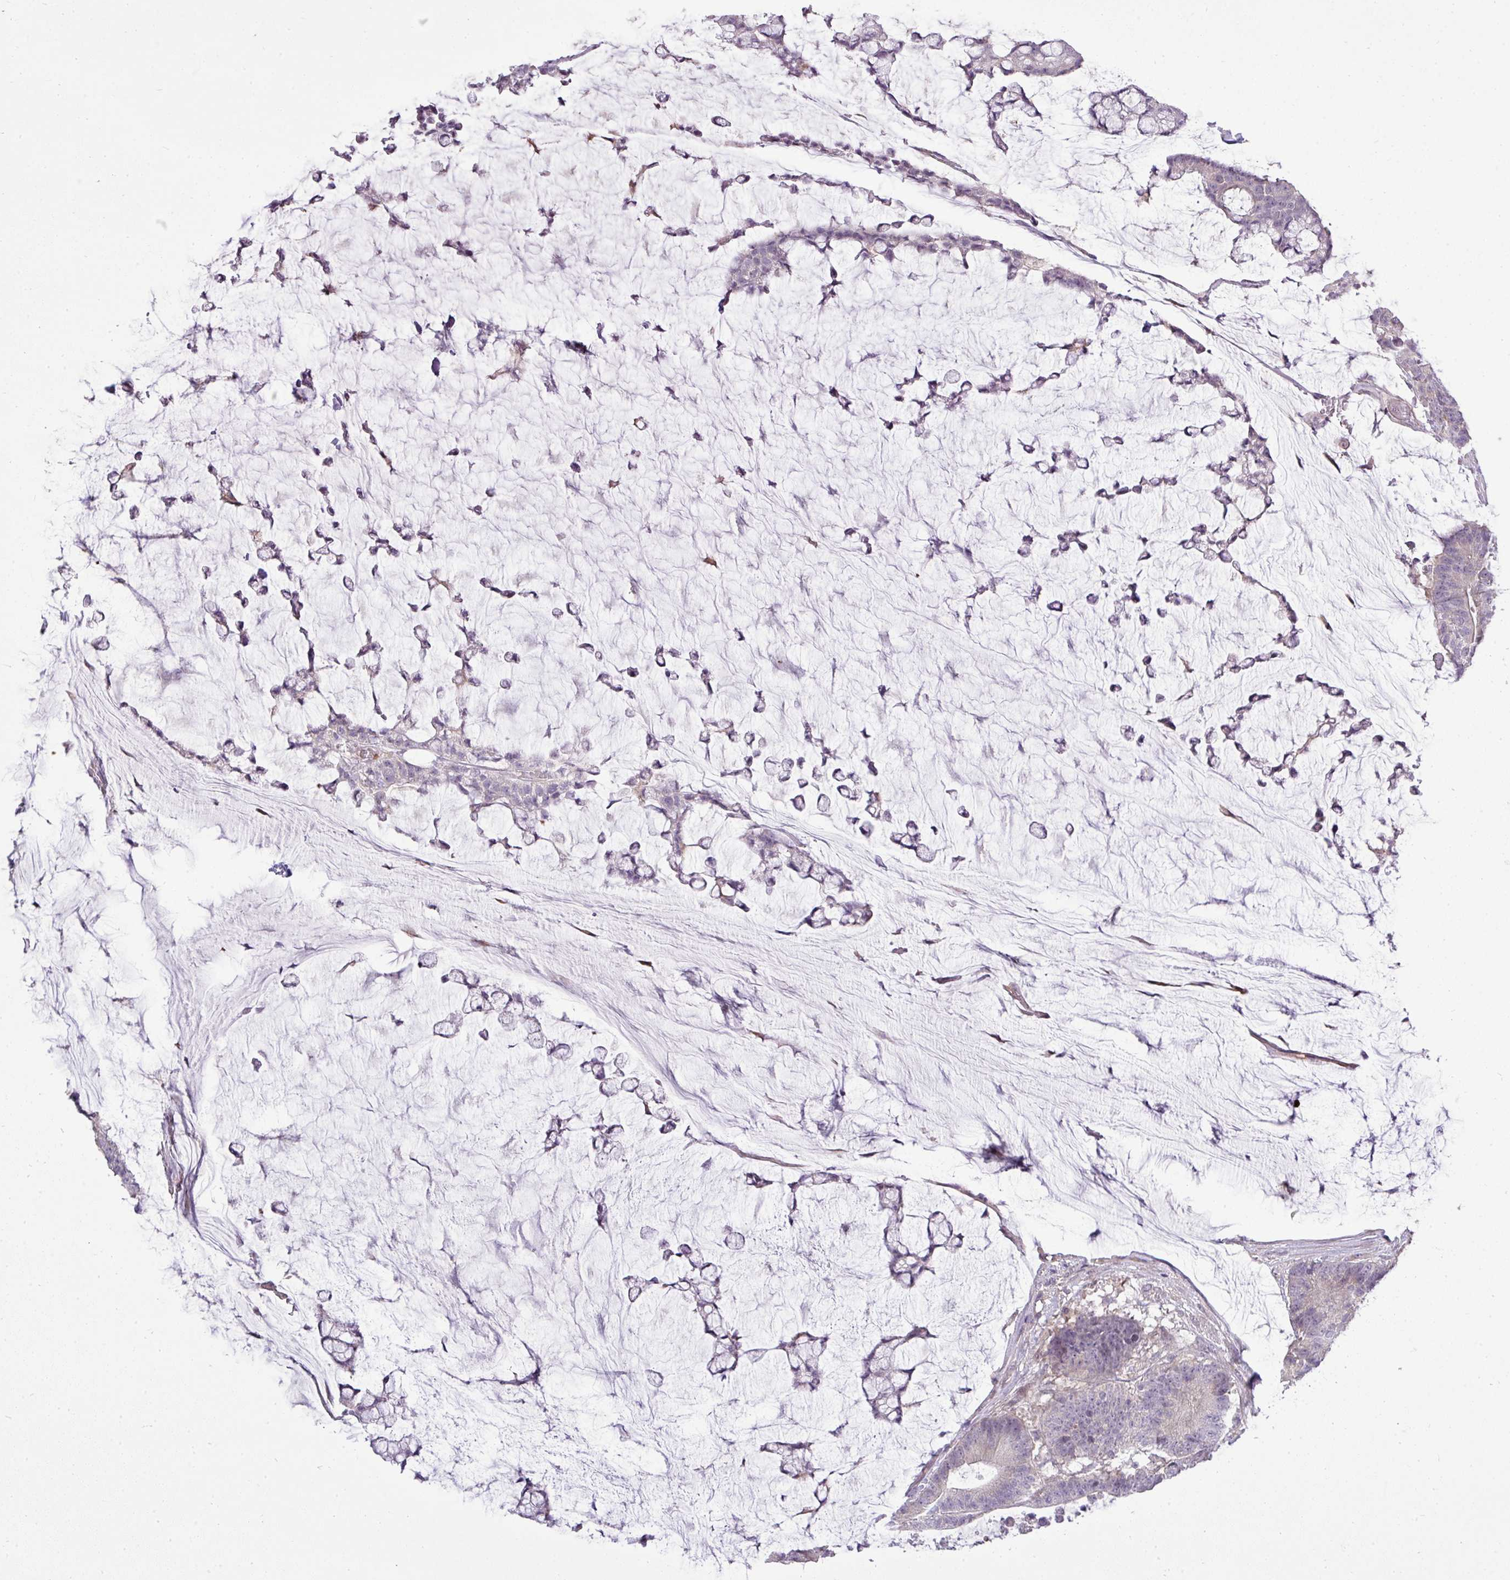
{"staining": {"intensity": "negative", "quantity": "none", "location": "none"}, "tissue": "colorectal cancer", "cell_type": "Tumor cells", "image_type": "cancer", "snomed": [{"axis": "morphology", "description": "Adenocarcinoma, NOS"}, {"axis": "topography", "description": "Colon"}], "caption": "Tumor cells are negative for protein expression in human colorectal cancer.", "gene": "PDRG1", "patient": {"sex": "female", "age": 84}}